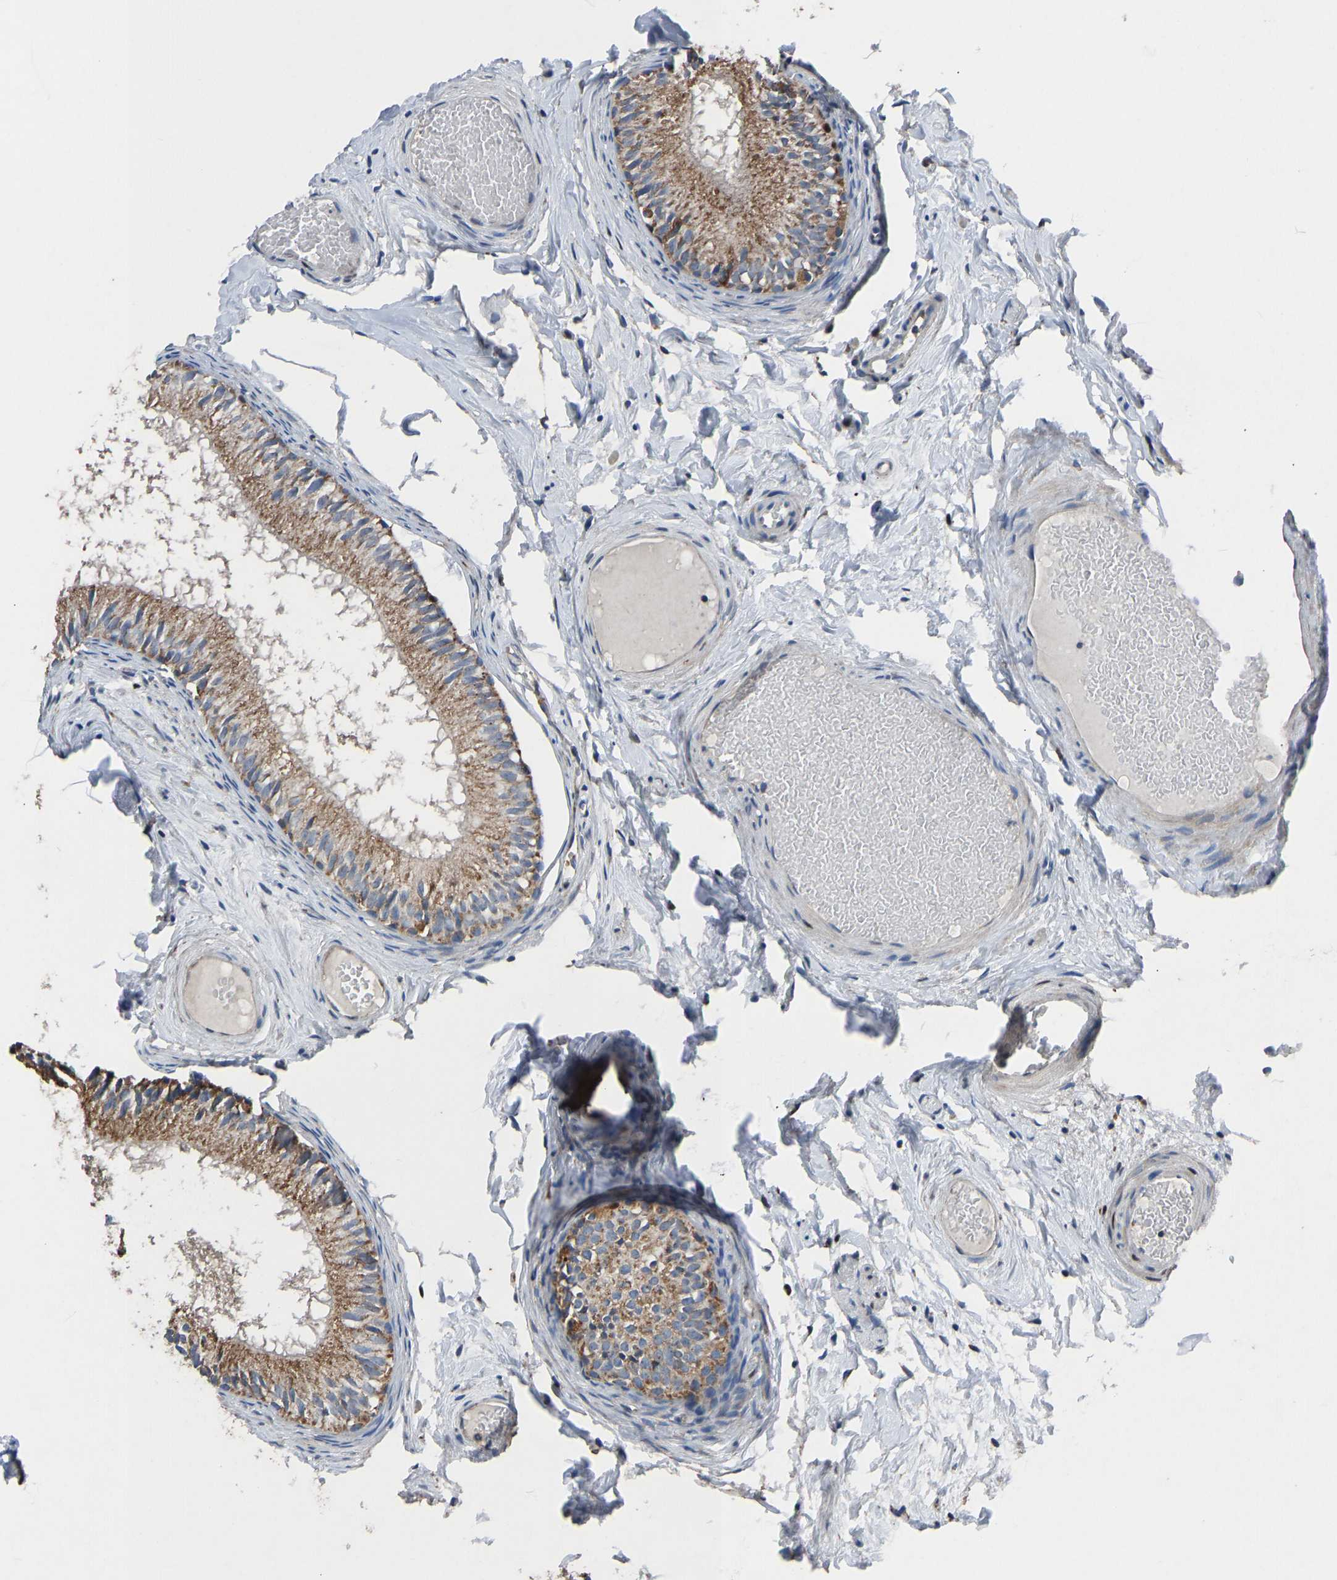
{"staining": {"intensity": "moderate", "quantity": "25%-75%", "location": "cytoplasmic/membranous,nuclear"}, "tissue": "epididymis", "cell_type": "Glandular cells", "image_type": "normal", "snomed": [{"axis": "morphology", "description": "Normal tissue, NOS"}, {"axis": "topography", "description": "Epididymis"}], "caption": "Epididymis stained with immunohistochemistry (IHC) demonstrates moderate cytoplasmic/membranous,nuclear staining in about 25%-75% of glandular cells. The staining was performed using DAB to visualize the protein expression in brown, while the nuclei were stained in blue with hematoxylin (Magnification: 20x).", "gene": "EGR1", "patient": {"sex": "male", "age": 46}}